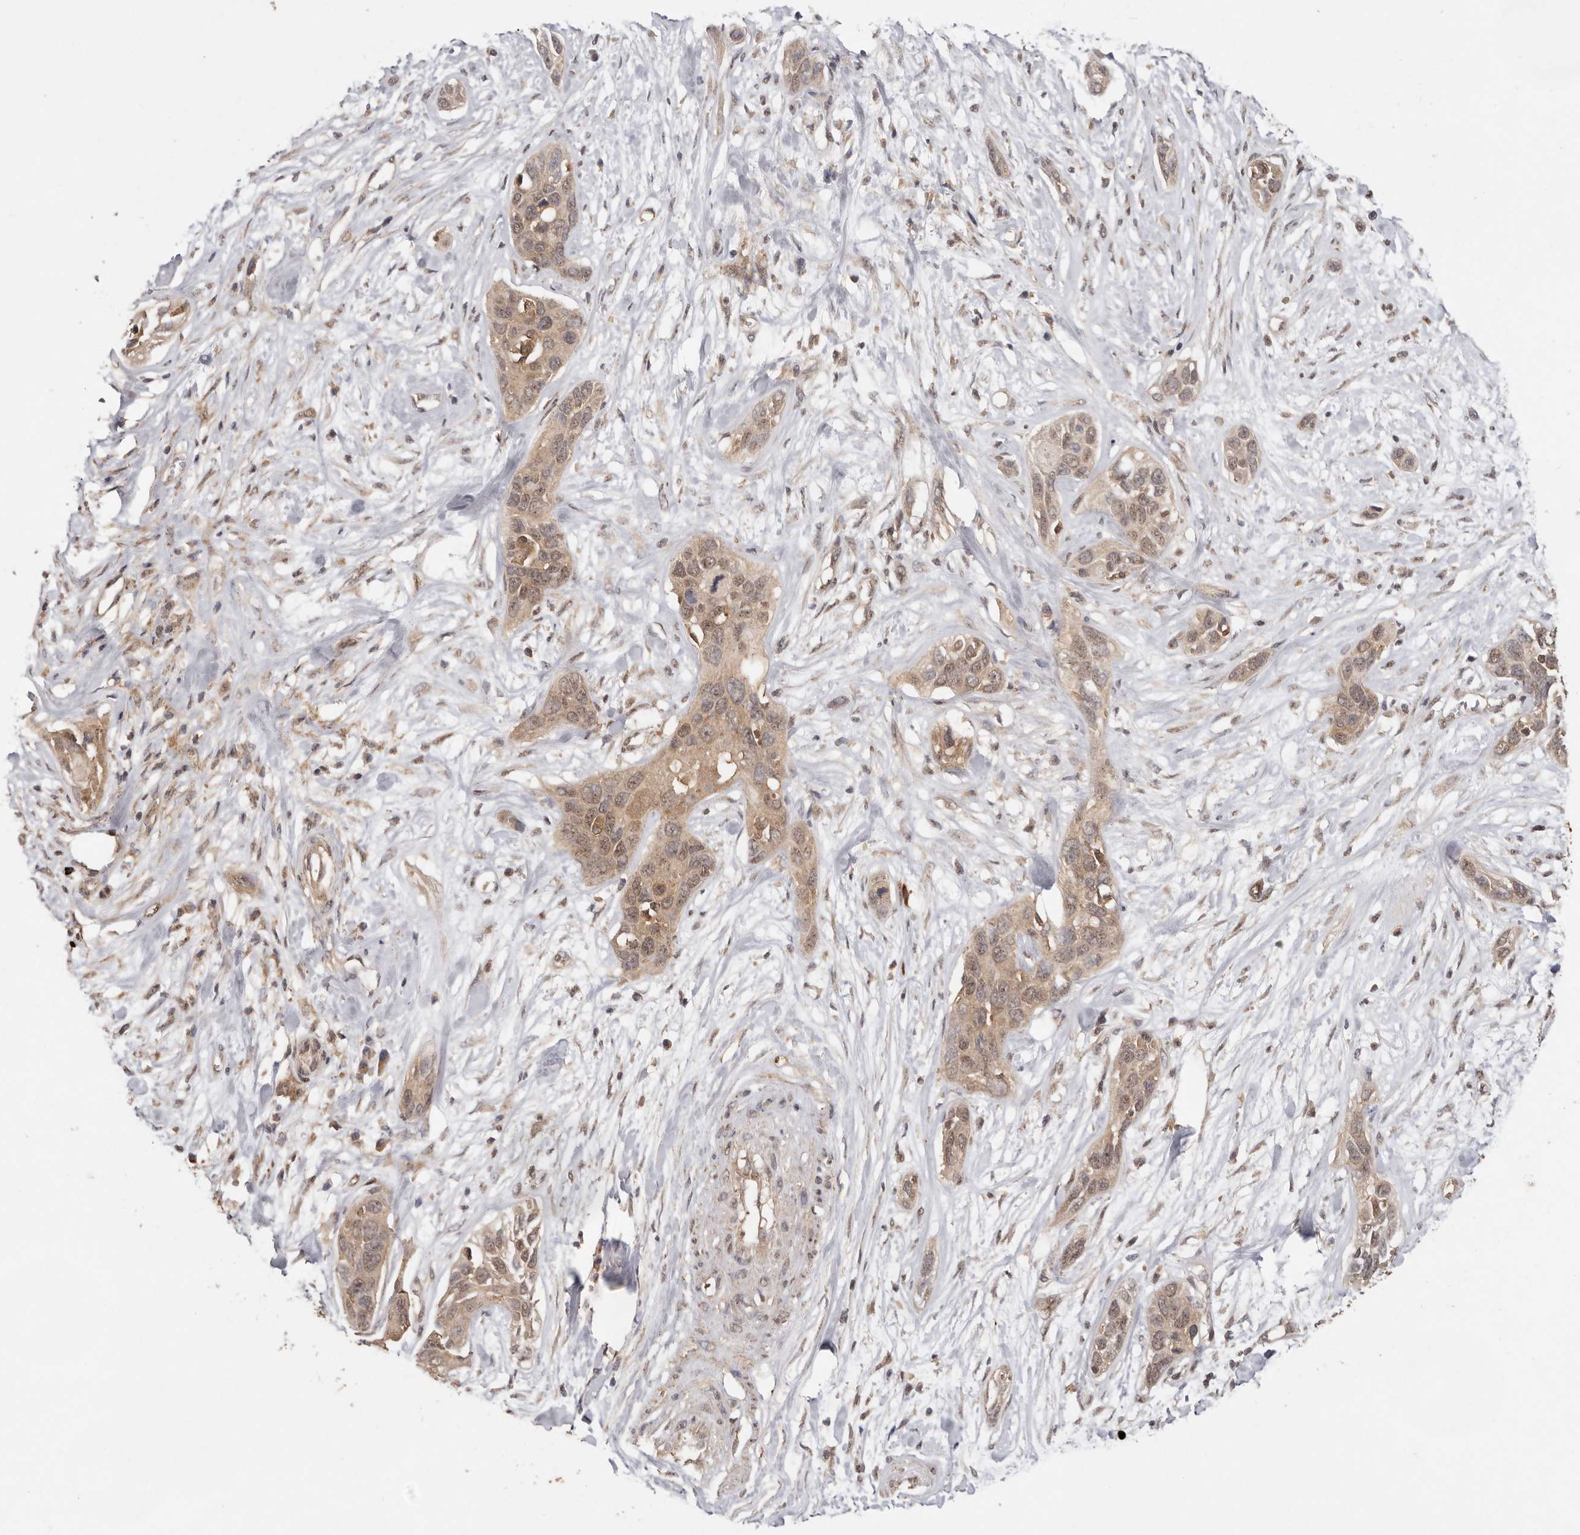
{"staining": {"intensity": "weak", "quantity": ">75%", "location": "cytoplasmic/membranous,nuclear"}, "tissue": "pancreatic cancer", "cell_type": "Tumor cells", "image_type": "cancer", "snomed": [{"axis": "morphology", "description": "Adenocarcinoma, NOS"}, {"axis": "topography", "description": "Pancreas"}], "caption": "There is low levels of weak cytoplasmic/membranous and nuclear expression in tumor cells of pancreatic cancer (adenocarcinoma), as demonstrated by immunohistochemical staining (brown color).", "gene": "RWDD1", "patient": {"sex": "female", "age": 60}}